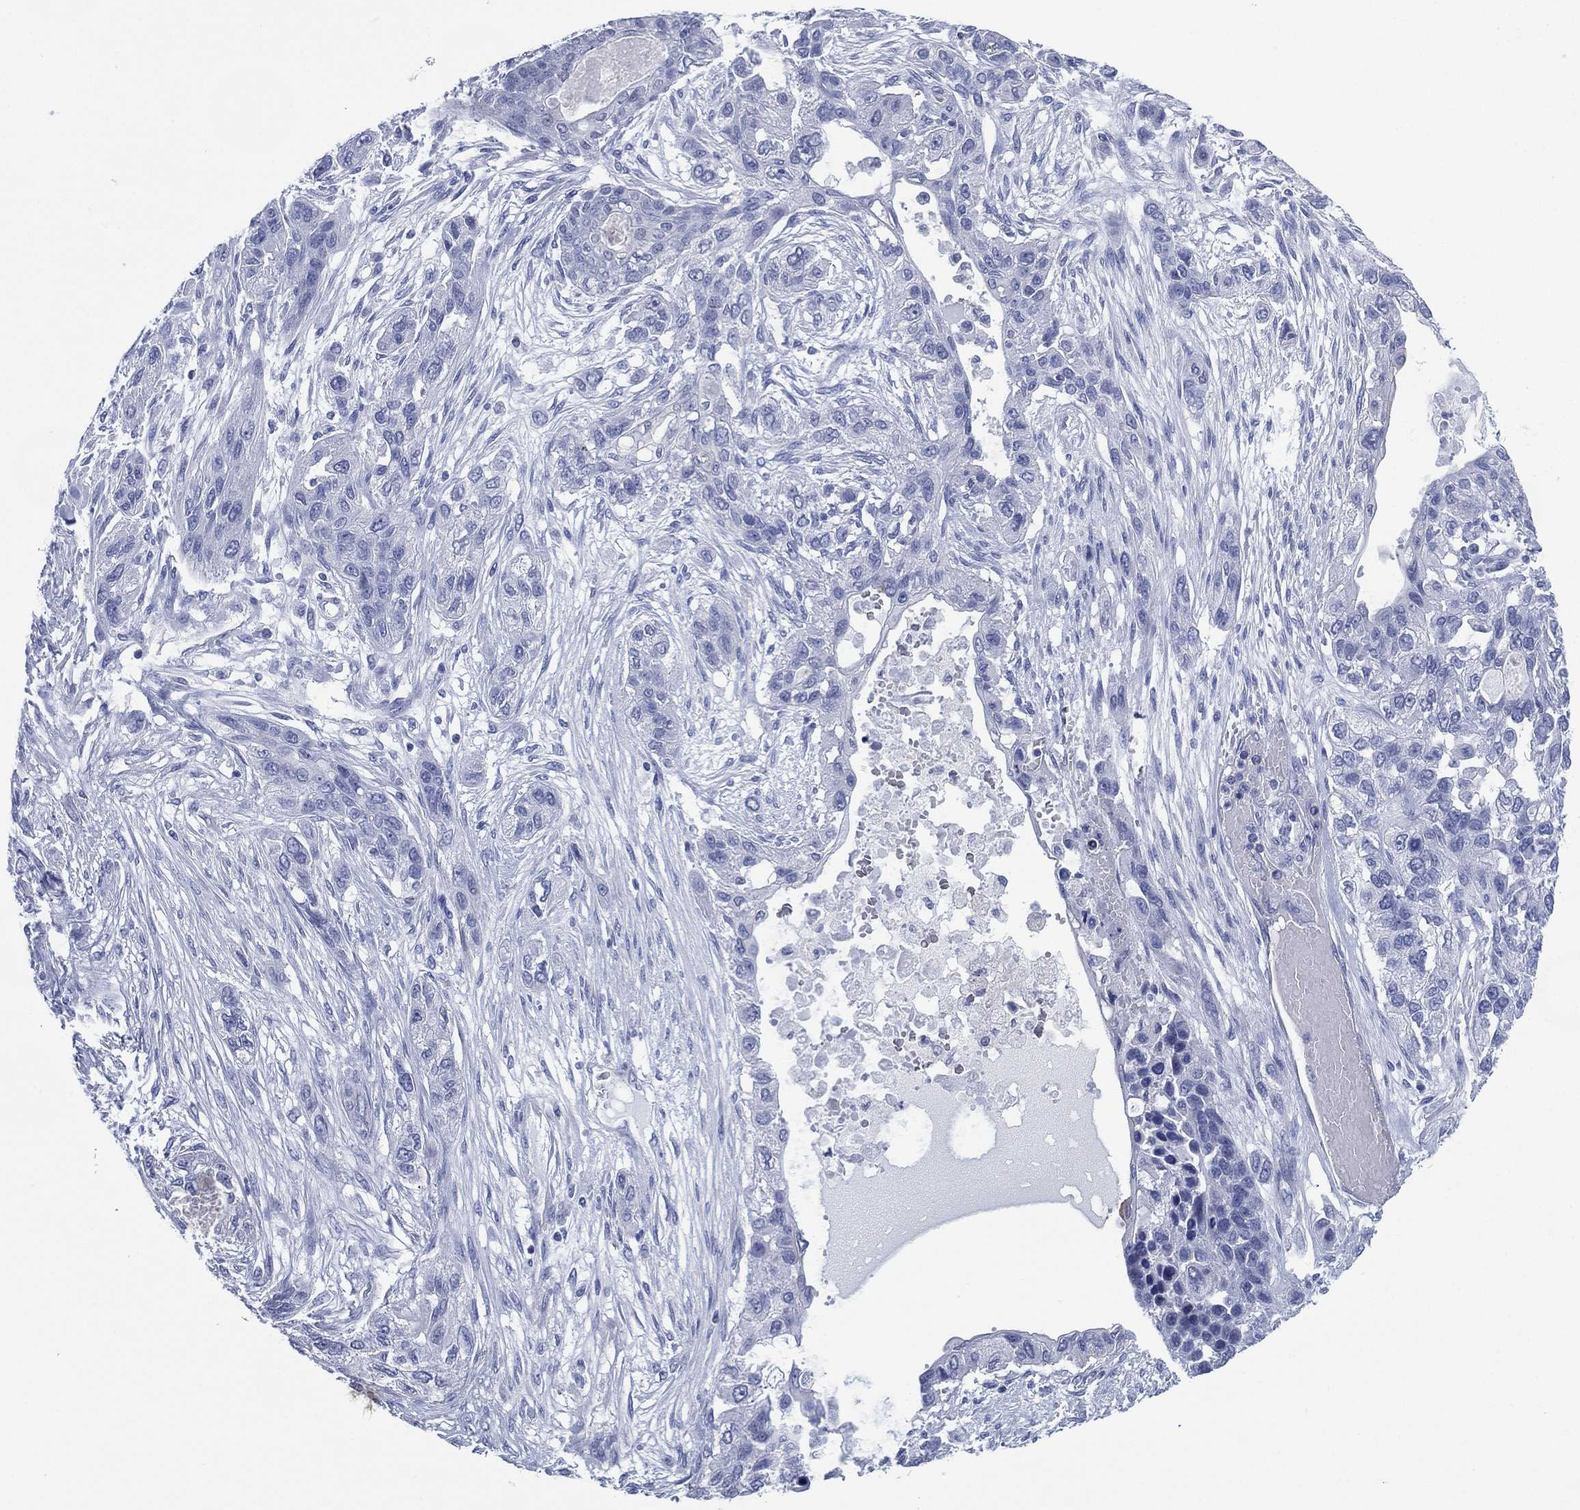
{"staining": {"intensity": "negative", "quantity": "none", "location": "none"}, "tissue": "lung cancer", "cell_type": "Tumor cells", "image_type": "cancer", "snomed": [{"axis": "morphology", "description": "Squamous cell carcinoma, NOS"}, {"axis": "topography", "description": "Lung"}], "caption": "Tumor cells show no significant positivity in squamous cell carcinoma (lung).", "gene": "TMEM247", "patient": {"sex": "female", "age": 70}}